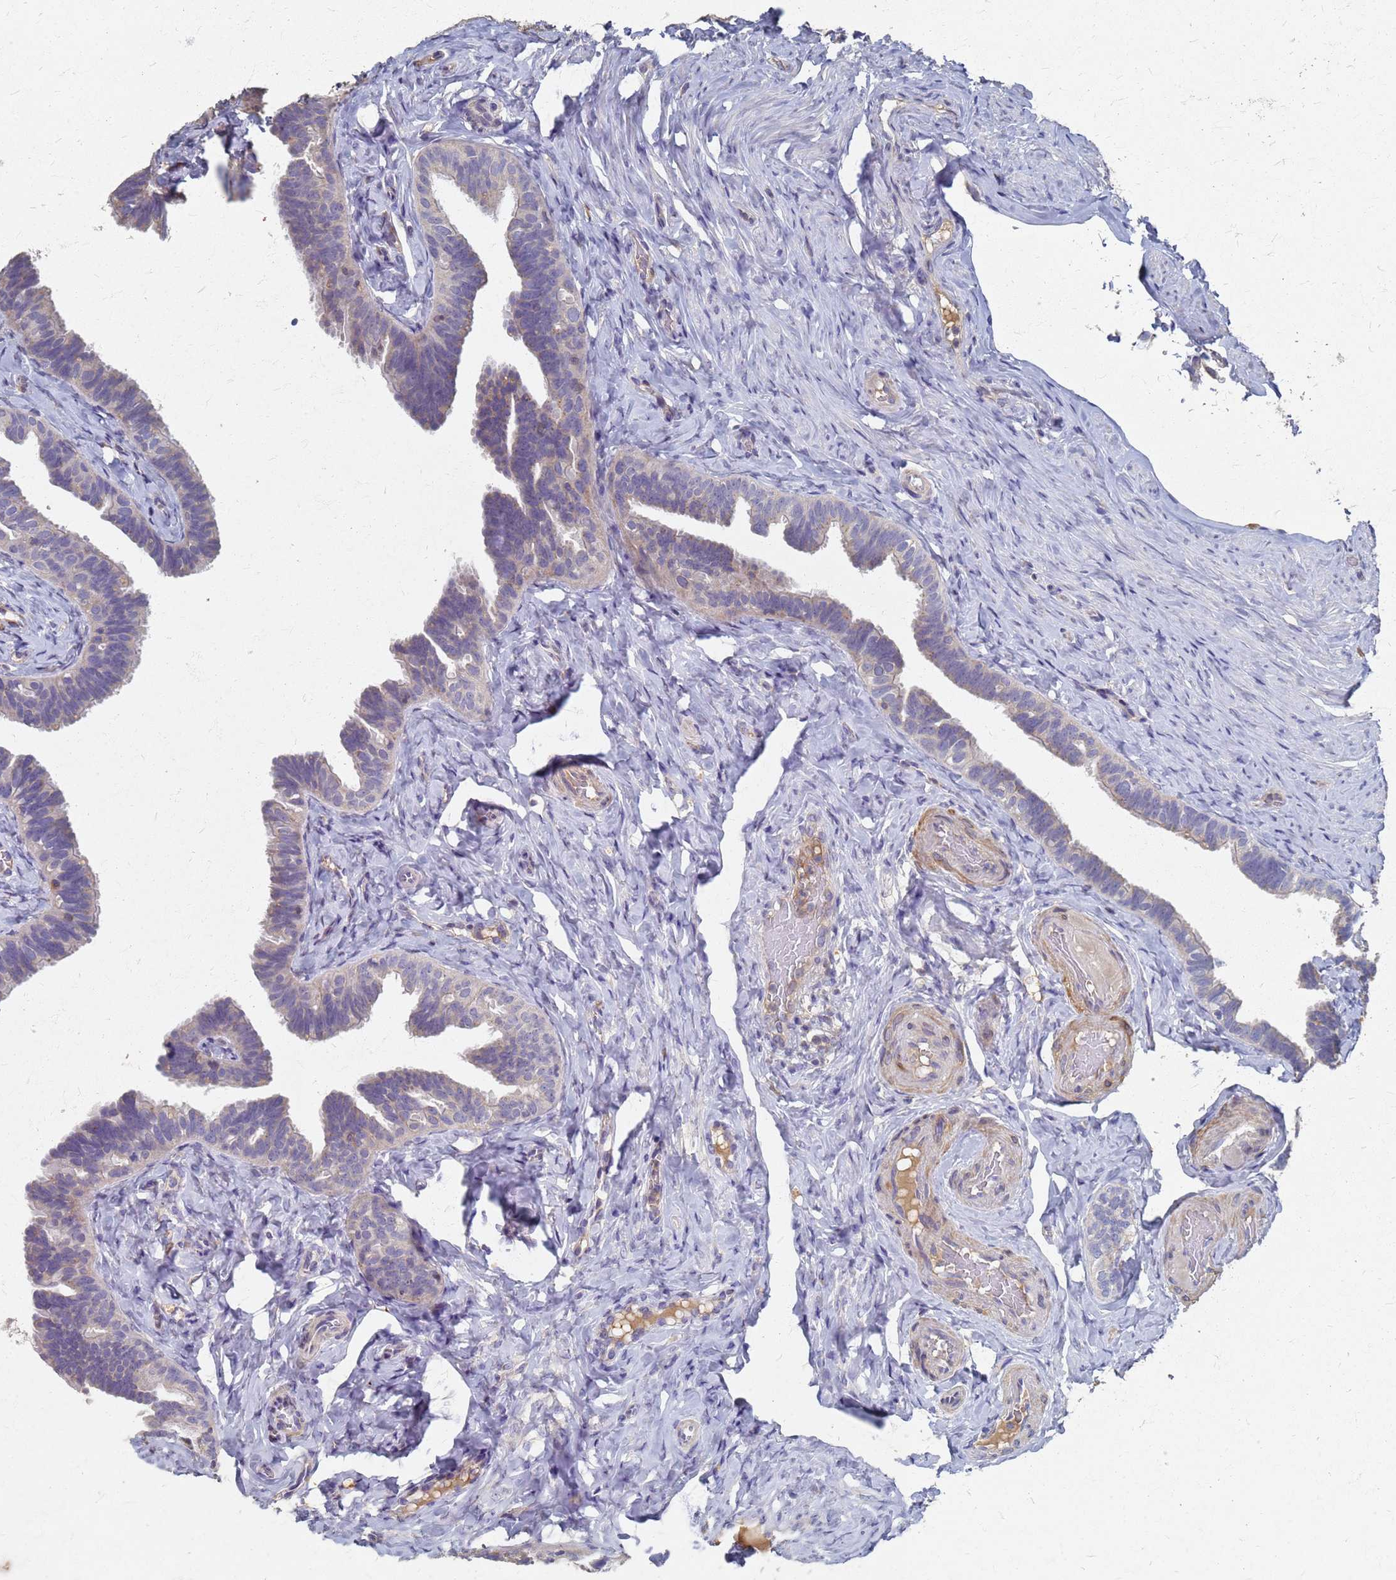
{"staining": {"intensity": "weak", "quantity": "<25%", "location": "cytoplasmic/membranous"}, "tissue": "fallopian tube", "cell_type": "Glandular cells", "image_type": "normal", "snomed": [{"axis": "morphology", "description": "Normal tissue, NOS"}, {"axis": "topography", "description": "Fallopian tube"}], "caption": "The micrograph reveals no significant positivity in glandular cells of fallopian tube.", "gene": "KRCC1", "patient": {"sex": "female", "age": 65}}